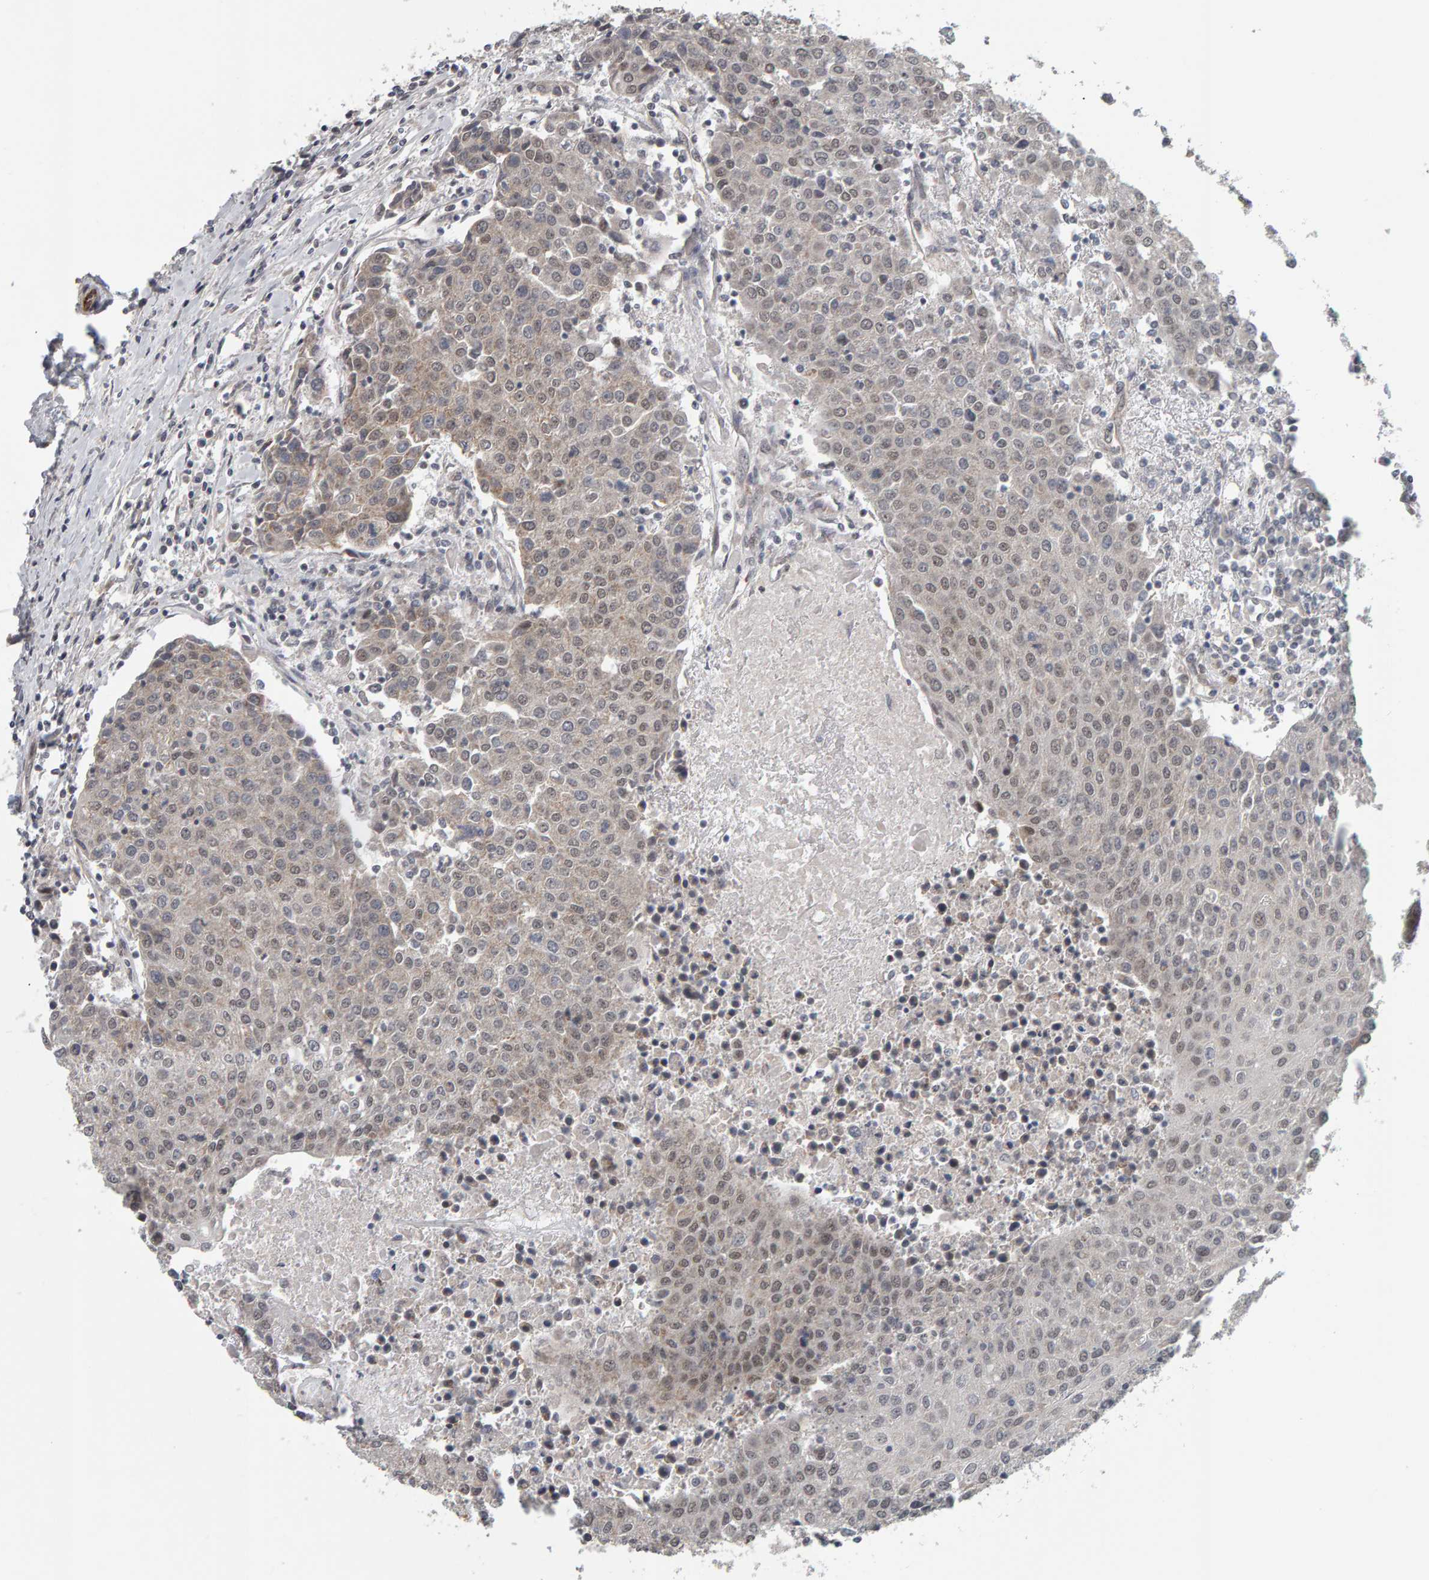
{"staining": {"intensity": "weak", "quantity": ">75%", "location": "nuclear"}, "tissue": "urothelial cancer", "cell_type": "Tumor cells", "image_type": "cancer", "snomed": [{"axis": "morphology", "description": "Urothelial carcinoma, High grade"}, {"axis": "topography", "description": "Urinary bladder"}], "caption": "This is a photomicrograph of IHC staining of urothelial carcinoma (high-grade), which shows weak expression in the nuclear of tumor cells.", "gene": "DAP3", "patient": {"sex": "female", "age": 85}}